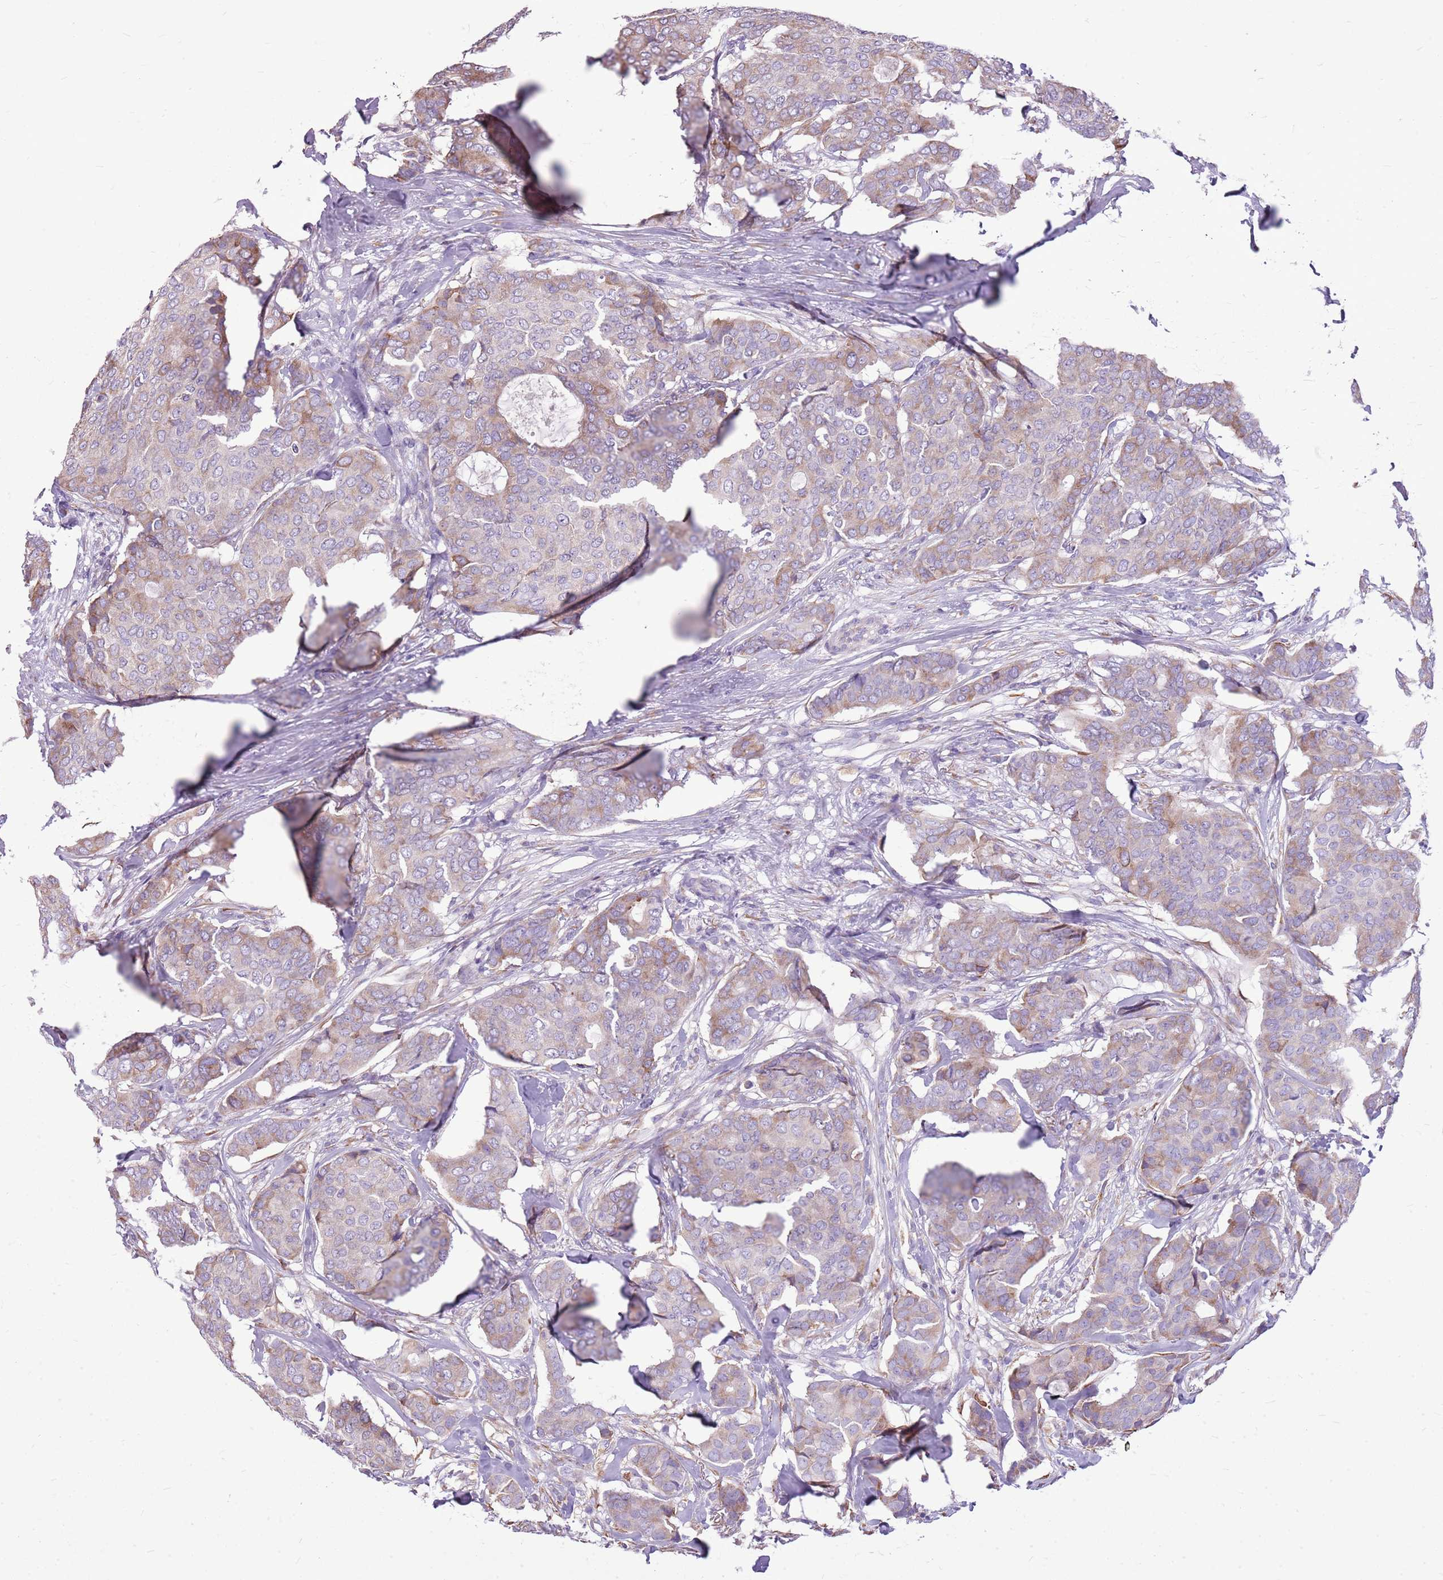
{"staining": {"intensity": "weak", "quantity": "25%-75%", "location": "cytoplasmic/membranous"}, "tissue": "breast cancer", "cell_type": "Tumor cells", "image_type": "cancer", "snomed": [{"axis": "morphology", "description": "Duct carcinoma"}, {"axis": "topography", "description": "Breast"}], "caption": "Immunohistochemical staining of breast cancer demonstrates low levels of weak cytoplasmic/membranous staining in approximately 25%-75% of tumor cells. The staining was performed using DAB, with brown indicating positive protein expression. Nuclei are stained blue with hematoxylin.", "gene": "KCTD19", "patient": {"sex": "female", "age": 75}}